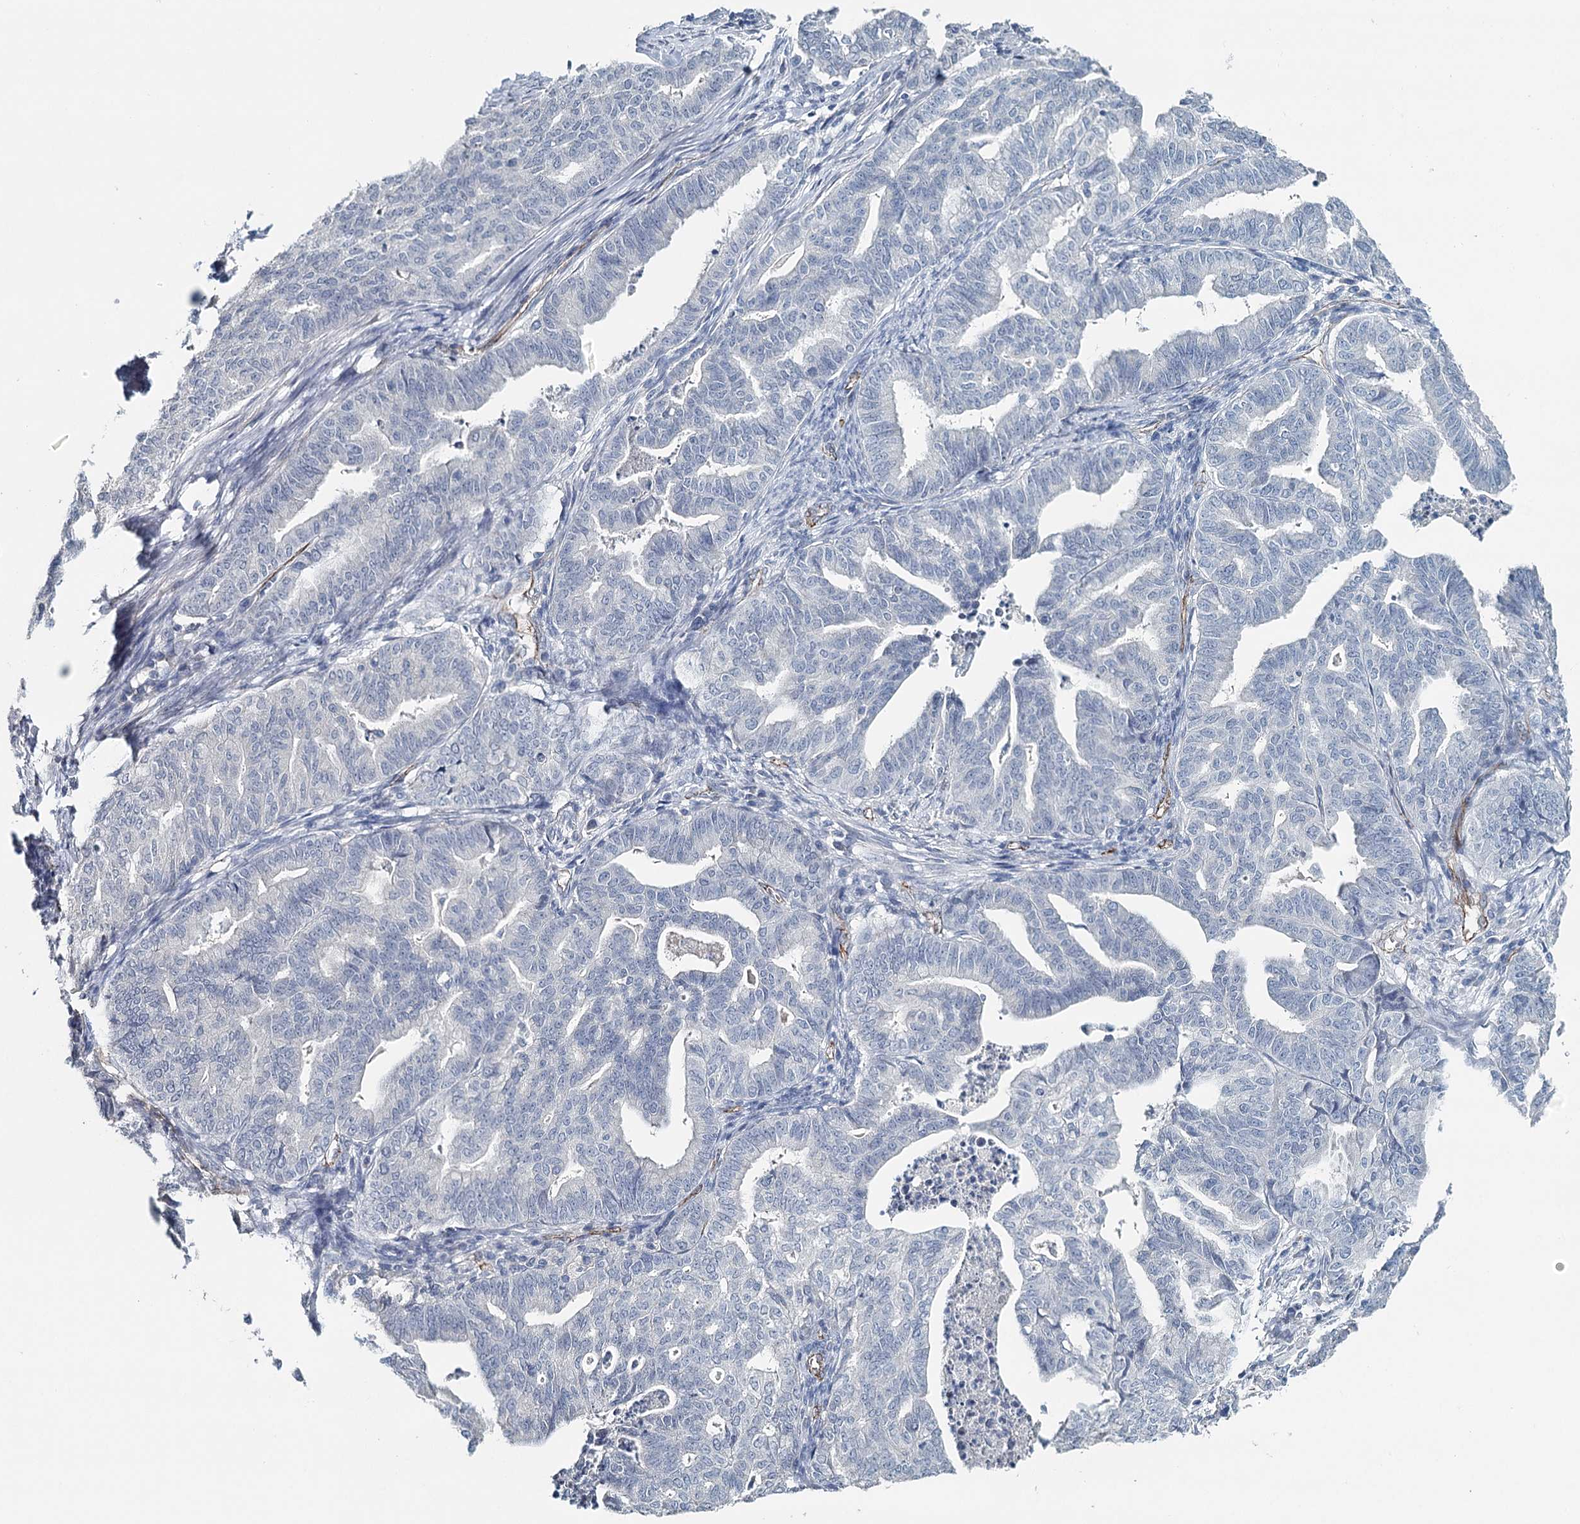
{"staining": {"intensity": "negative", "quantity": "none", "location": "none"}, "tissue": "endometrial cancer", "cell_type": "Tumor cells", "image_type": "cancer", "snomed": [{"axis": "morphology", "description": "Adenocarcinoma, NOS"}, {"axis": "topography", "description": "Endometrium"}], "caption": "Immunohistochemistry (IHC) photomicrograph of human endometrial cancer (adenocarcinoma) stained for a protein (brown), which reveals no positivity in tumor cells.", "gene": "SYNPO", "patient": {"sex": "female", "age": 79}}